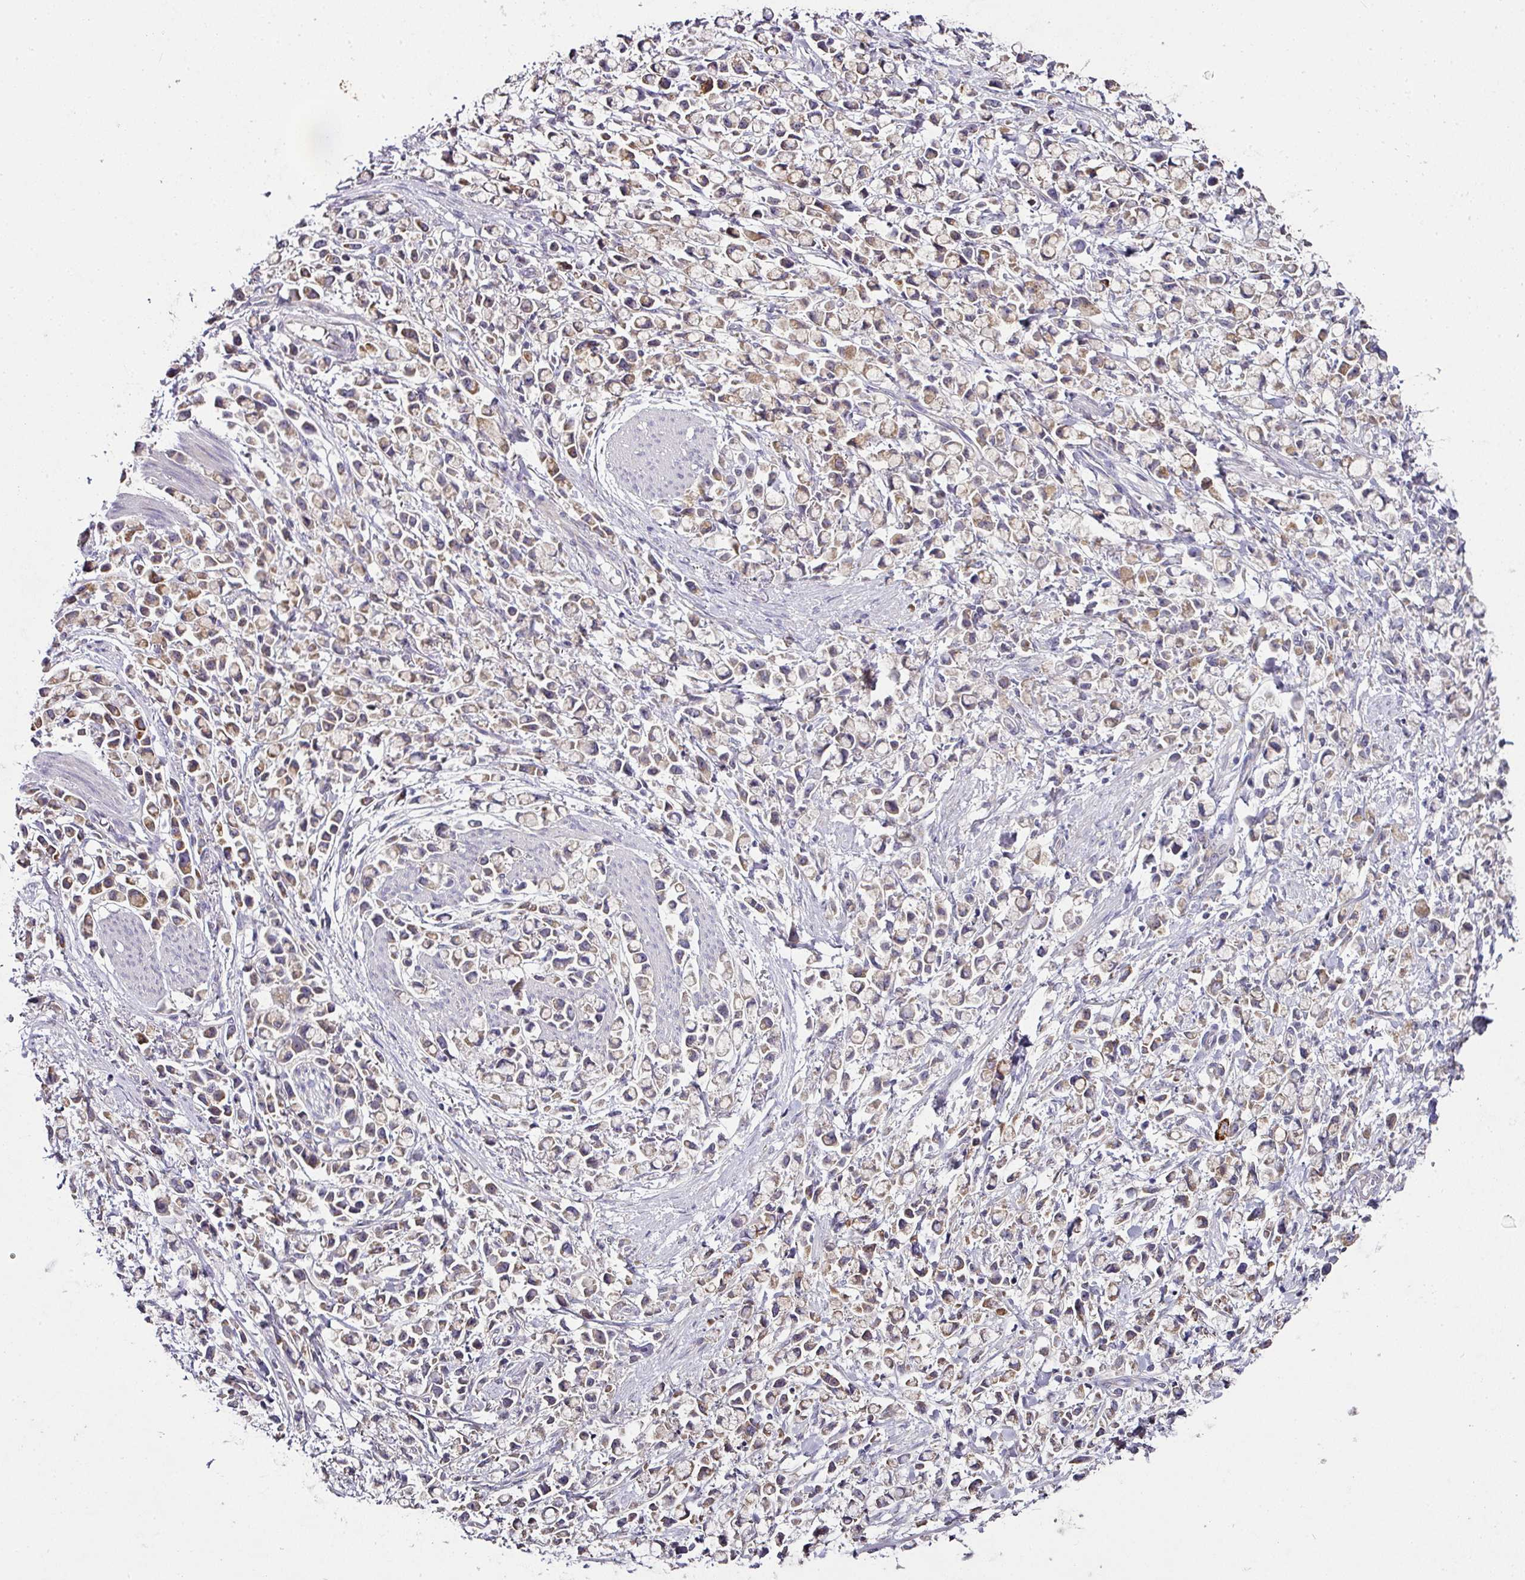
{"staining": {"intensity": "moderate", "quantity": "25%-75%", "location": "cytoplasmic/membranous"}, "tissue": "stomach cancer", "cell_type": "Tumor cells", "image_type": "cancer", "snomed": [{"axis": "morphology", "description": "Adenocarcinoma, NOS"}, {"axis": "topography", "description": "Stomach"}], "caption": "A brown stain highlights moderate cytoplasmic/membranous staining of a protein in human adenocarcinoma (stomach) tumor cells.", "gene": "SKIC2", "patient": {"sex": "female", "age": 81}}